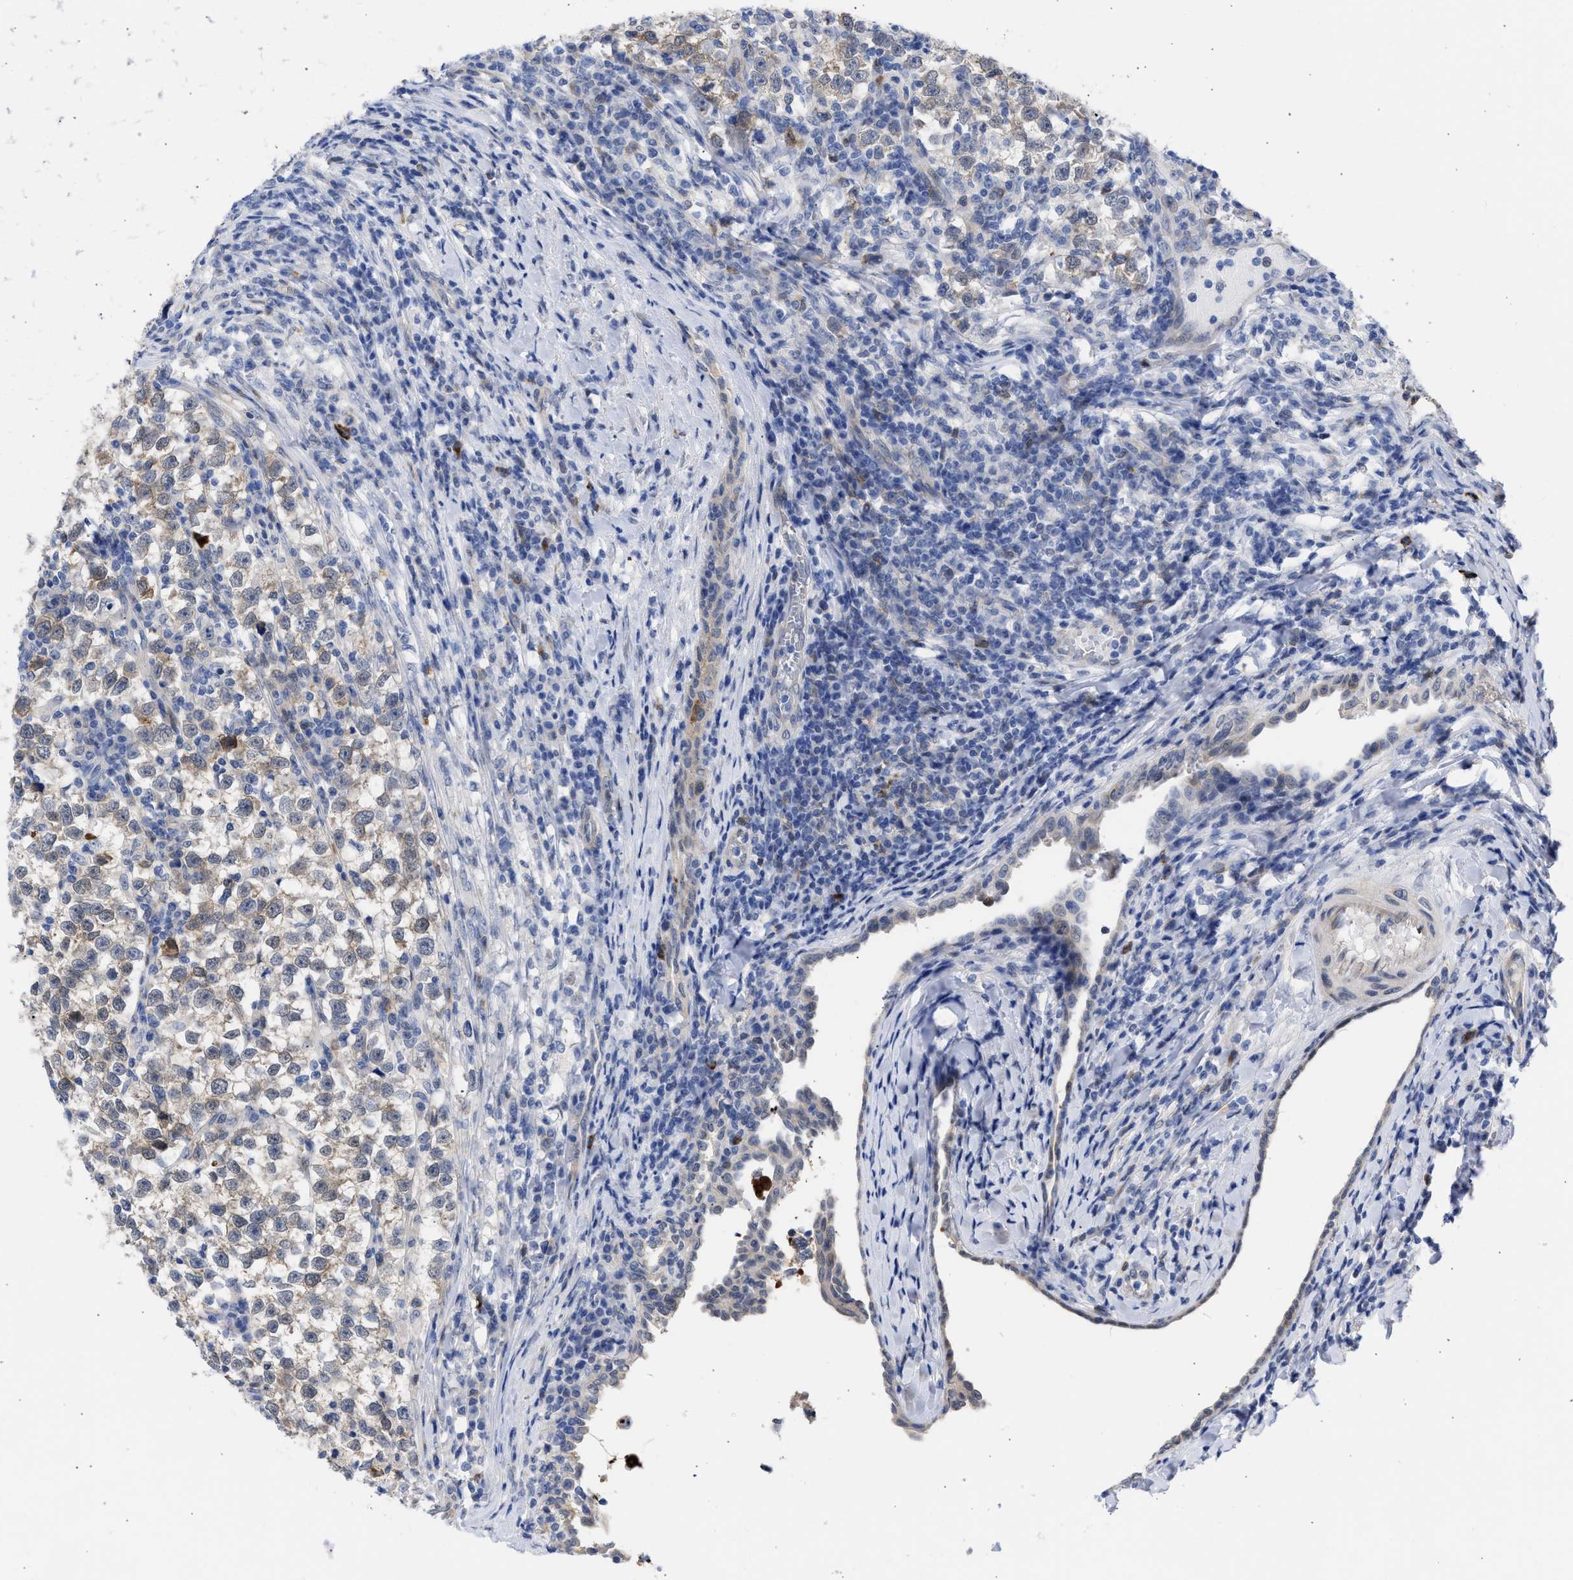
{"staining": {"intensity": "moderate", "quantity": "25%-75%", "location": "cytoplasmic/membranous"}, "tissue": "testis cancer", "cell_type": "Tumor cells", "image_type": "cancer", "snomed": [{"axis": "morphology", "description": "Normal tissue, NOS"}, {"axis": "morphology", "description": "Seminoma, NOS"}, {"axis": "topography", "description": "Testis"}], "caption": "Testis cancer stained for a protein displays moderate cytoplasmic/membranous positivity in tumor cells.", "gene": "THRA", "patient": {"sex": "male", "age": 43}}